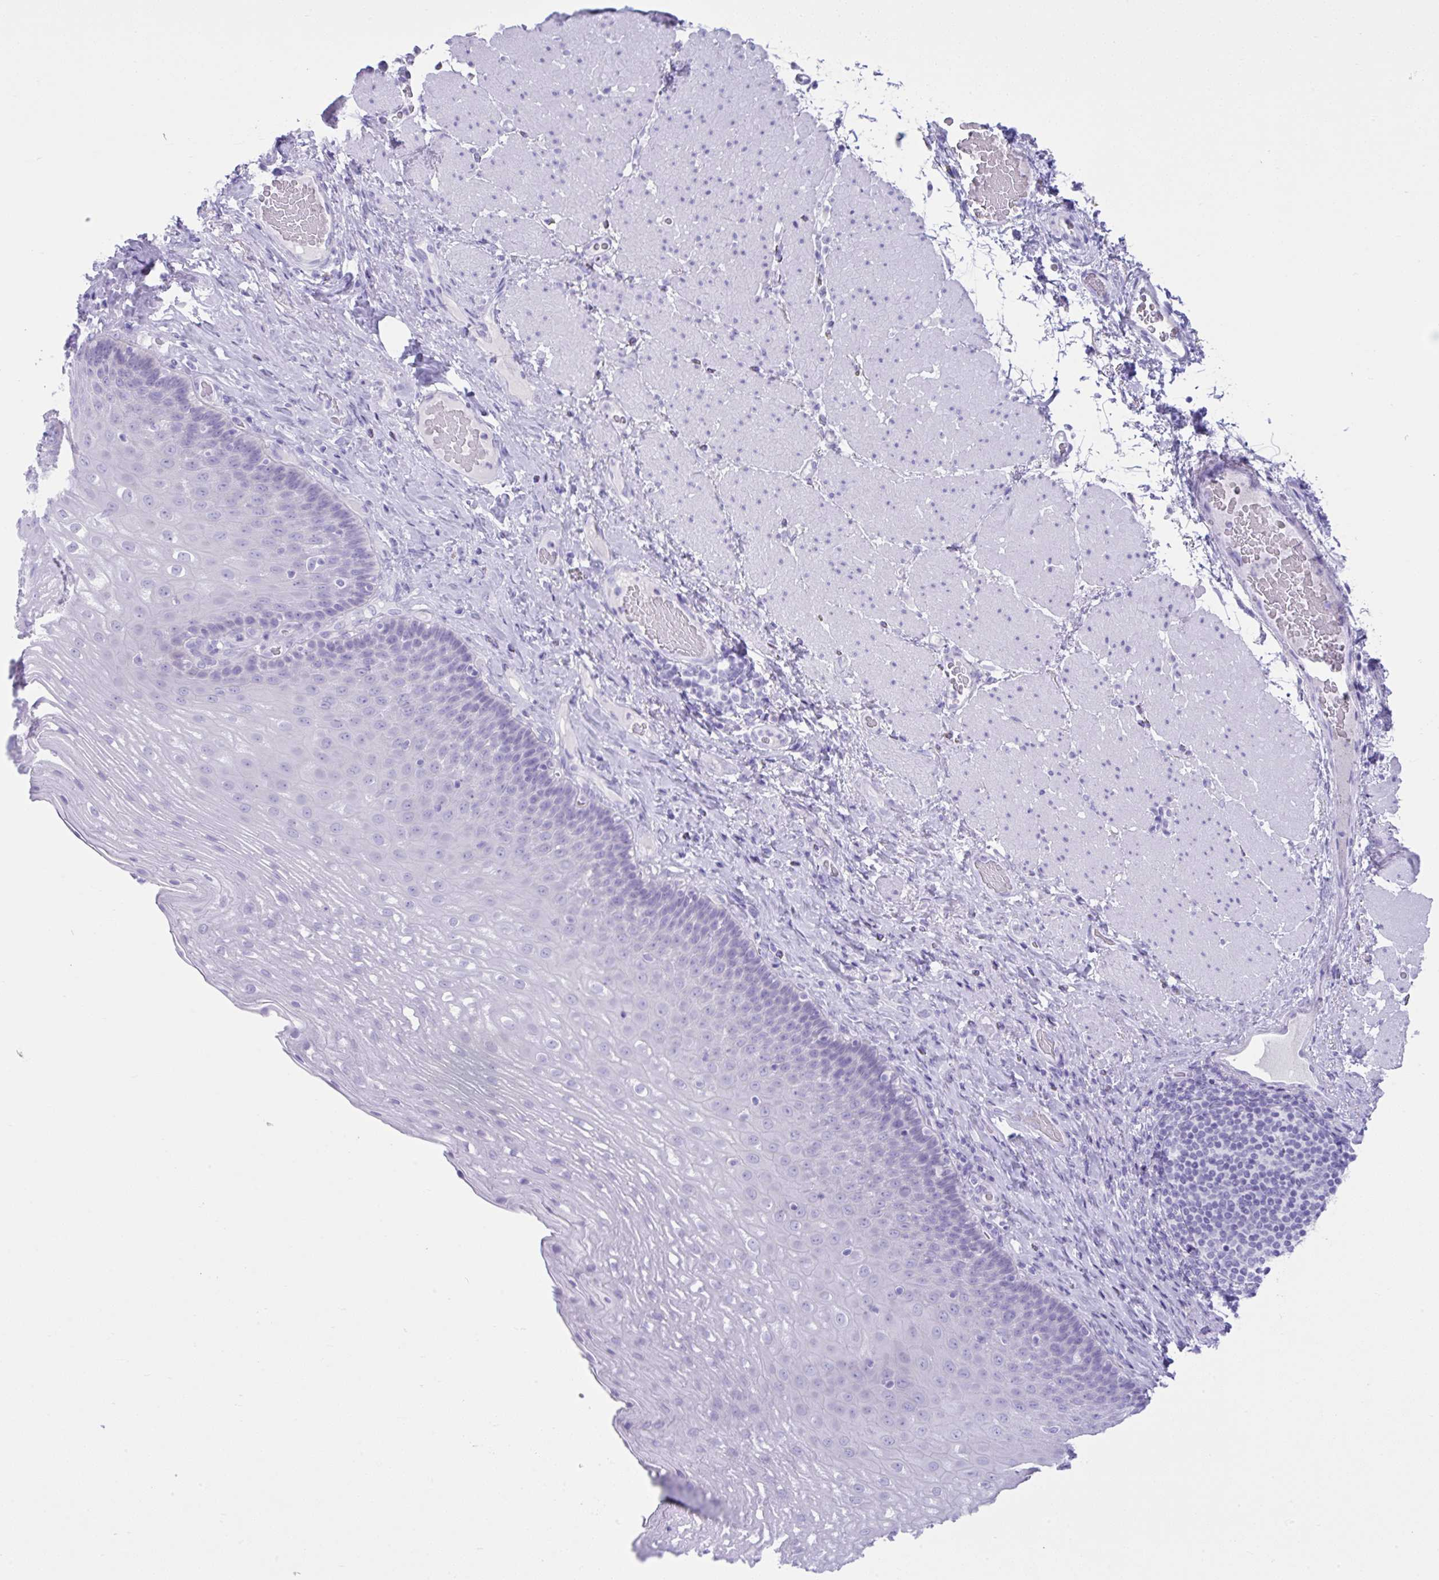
{"staining": {"intensity": "negative", "quantity": "none", "location": "none"}, "tissue": "esophagus", "cell_type": "Squamous epithelial cells", "image_type": "normal", "snomed": [{"axis": "morphology", "description": "Normal tissue, NOS"}, {"axis": "topography", "description": "Esophagus"}], "caption": "Immunohistochemical staining of benign human esophagus demonstrates no significant staining in squamous epithelial cells. (DAB (3,3'-diaminobenzidine) immunohistochemistry (IHC) visualized using brightfield microscopy, high magnification).", "gene": "PSCA", "patient": {"sex": "male", "age": 62}}